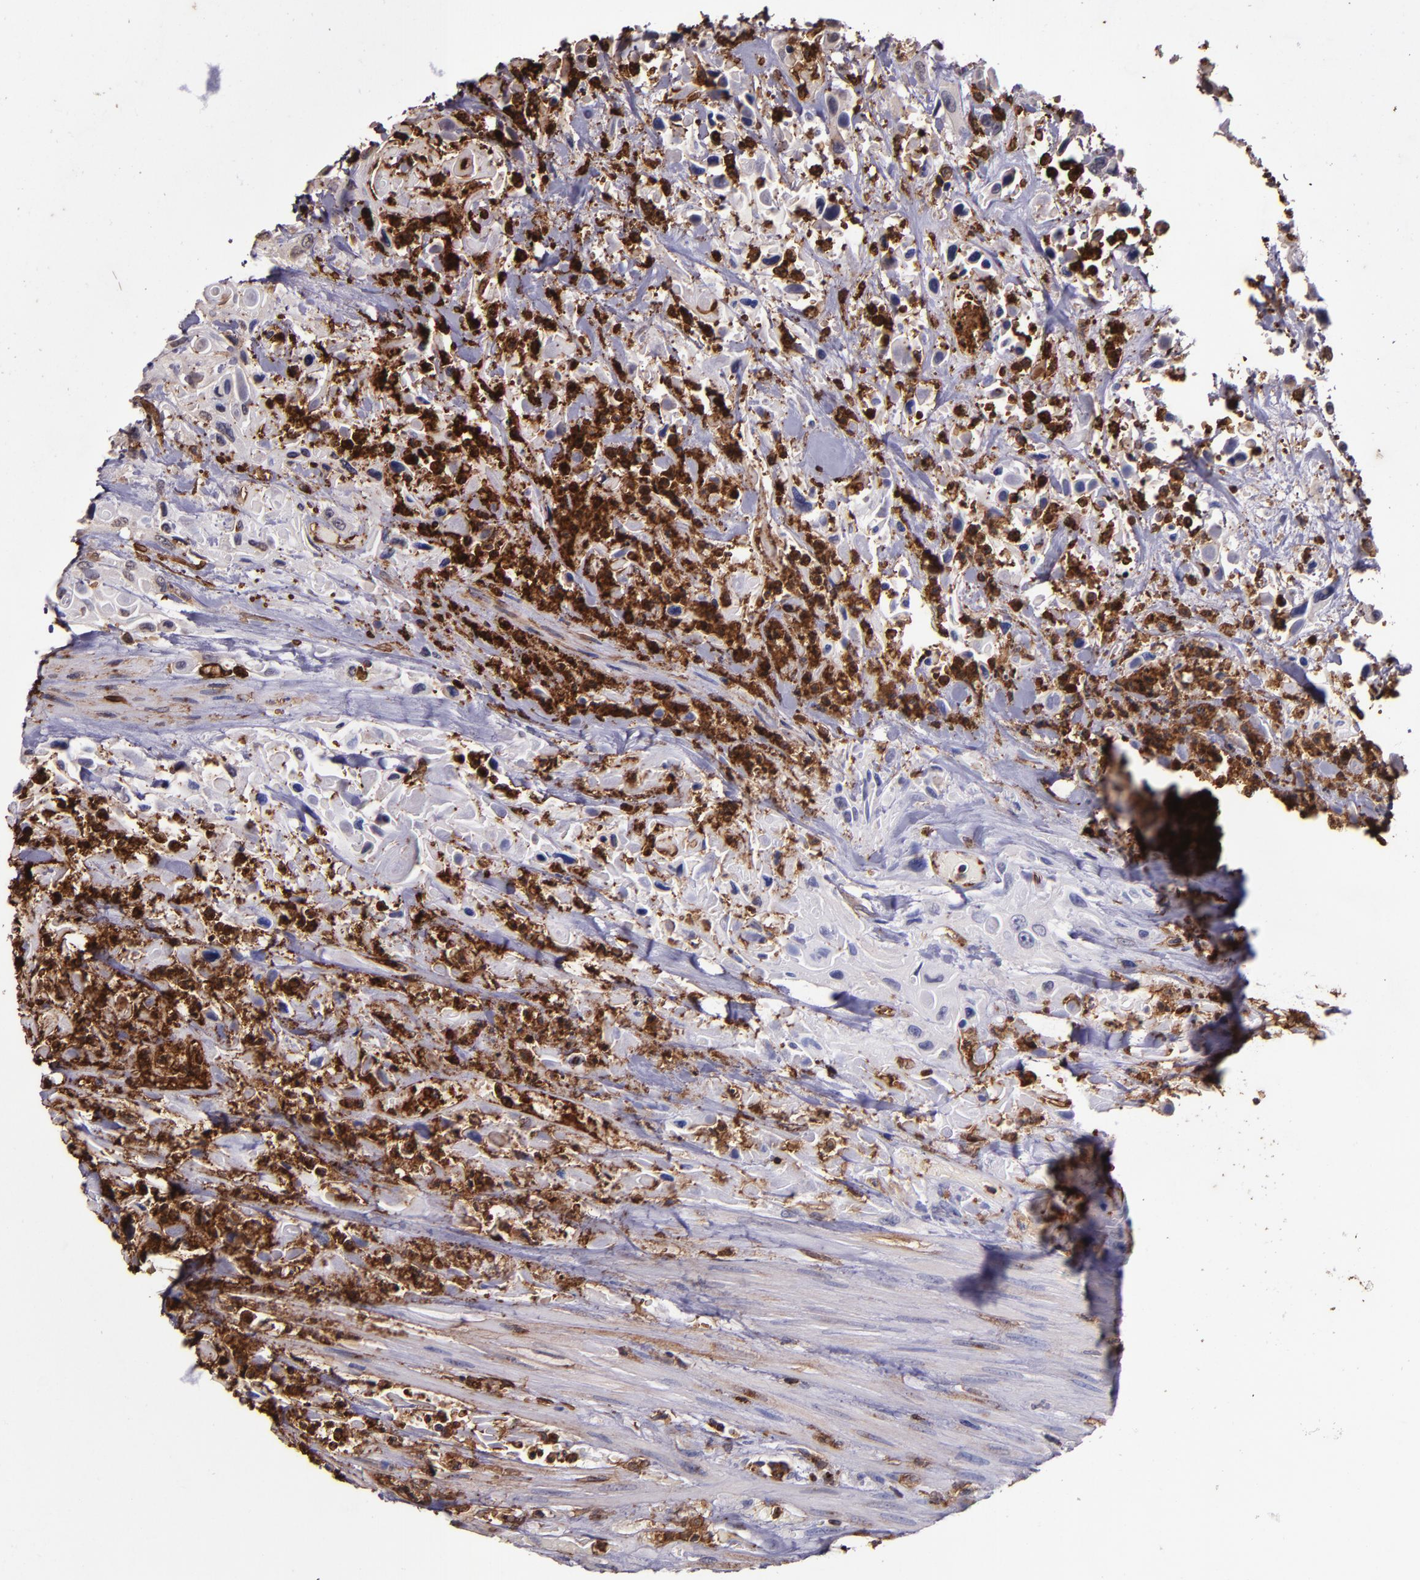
{"staining": {"intensity": "negative", "quantity": "none", "location": "none"}, "tissue": "urothelial cancer", "cell_type": "Tumor cells", "image_type": "cancer", "snomed": [{"axis": "morphology", "description": "Urothelial carcinoma, High grade"}, {"axis": "topography", "description": "Urinary bladder"}], "caption": "Human urothelial cancer stained for a protein using immunohistochemistry (IHC) reveals no positivity in tumor cells.", "gene": "SLC2A3", "patient": {"sex": "female", "age": 84}}